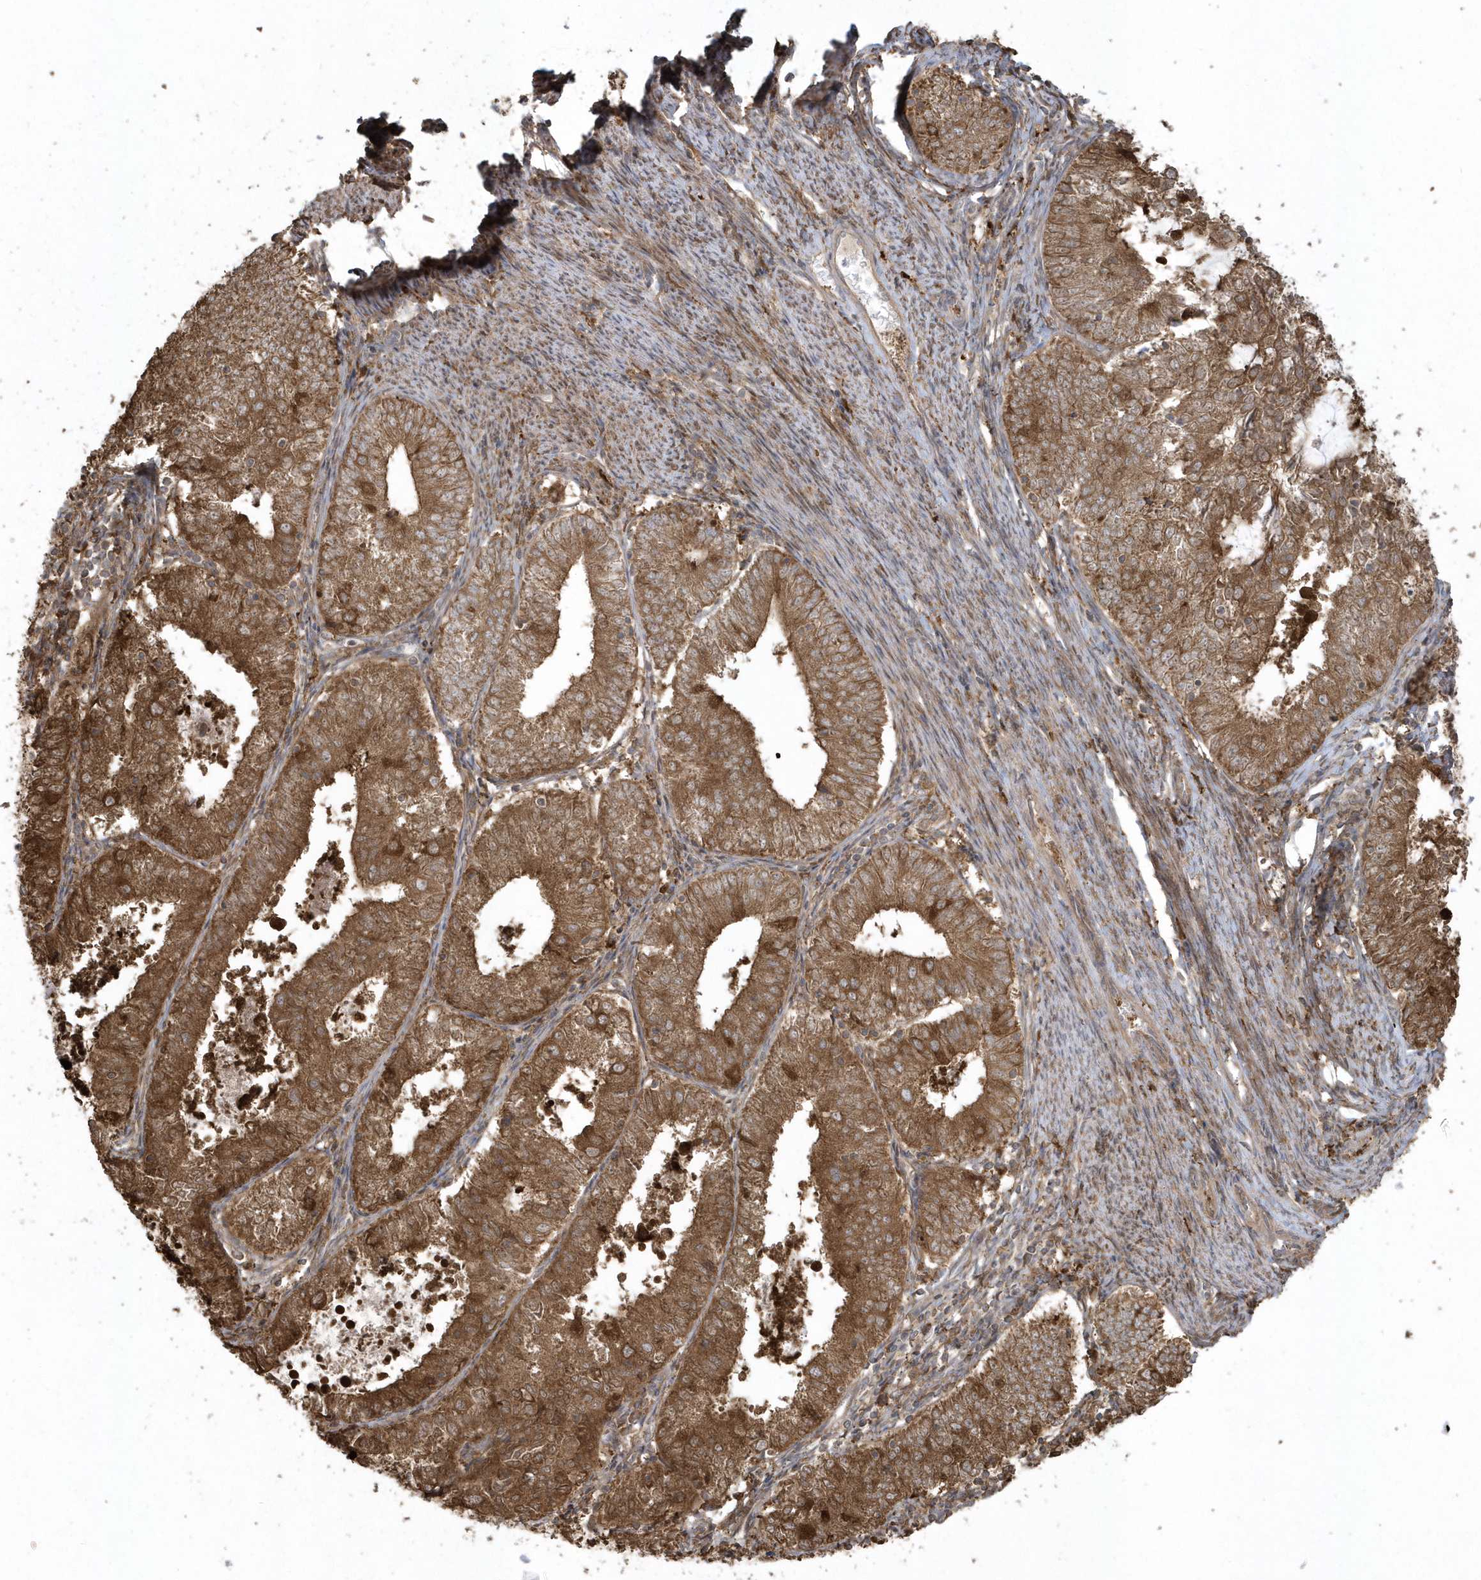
{"staining": {"intensity": "strong", "quantity": ">75%", "location": "cytoplasmic/membranous"}, "tissue": "endometrial cancer", "cell_type": "Tumor cells", "image_type": "cancer", "snomed": [{"axis": "morphology", "description": "Adenocarcinoma, NOS"}, {"axis": "topography", "description": "Endometrium"}], "caption": "The micrograph reveals staining of endometrial adenocarcinoma, revealing strong cytoplasmic/membranous protein positivity (brown color) within tumor cells.", "gene": "HNMT", "patient": {"sex": "female", "age": 57}}